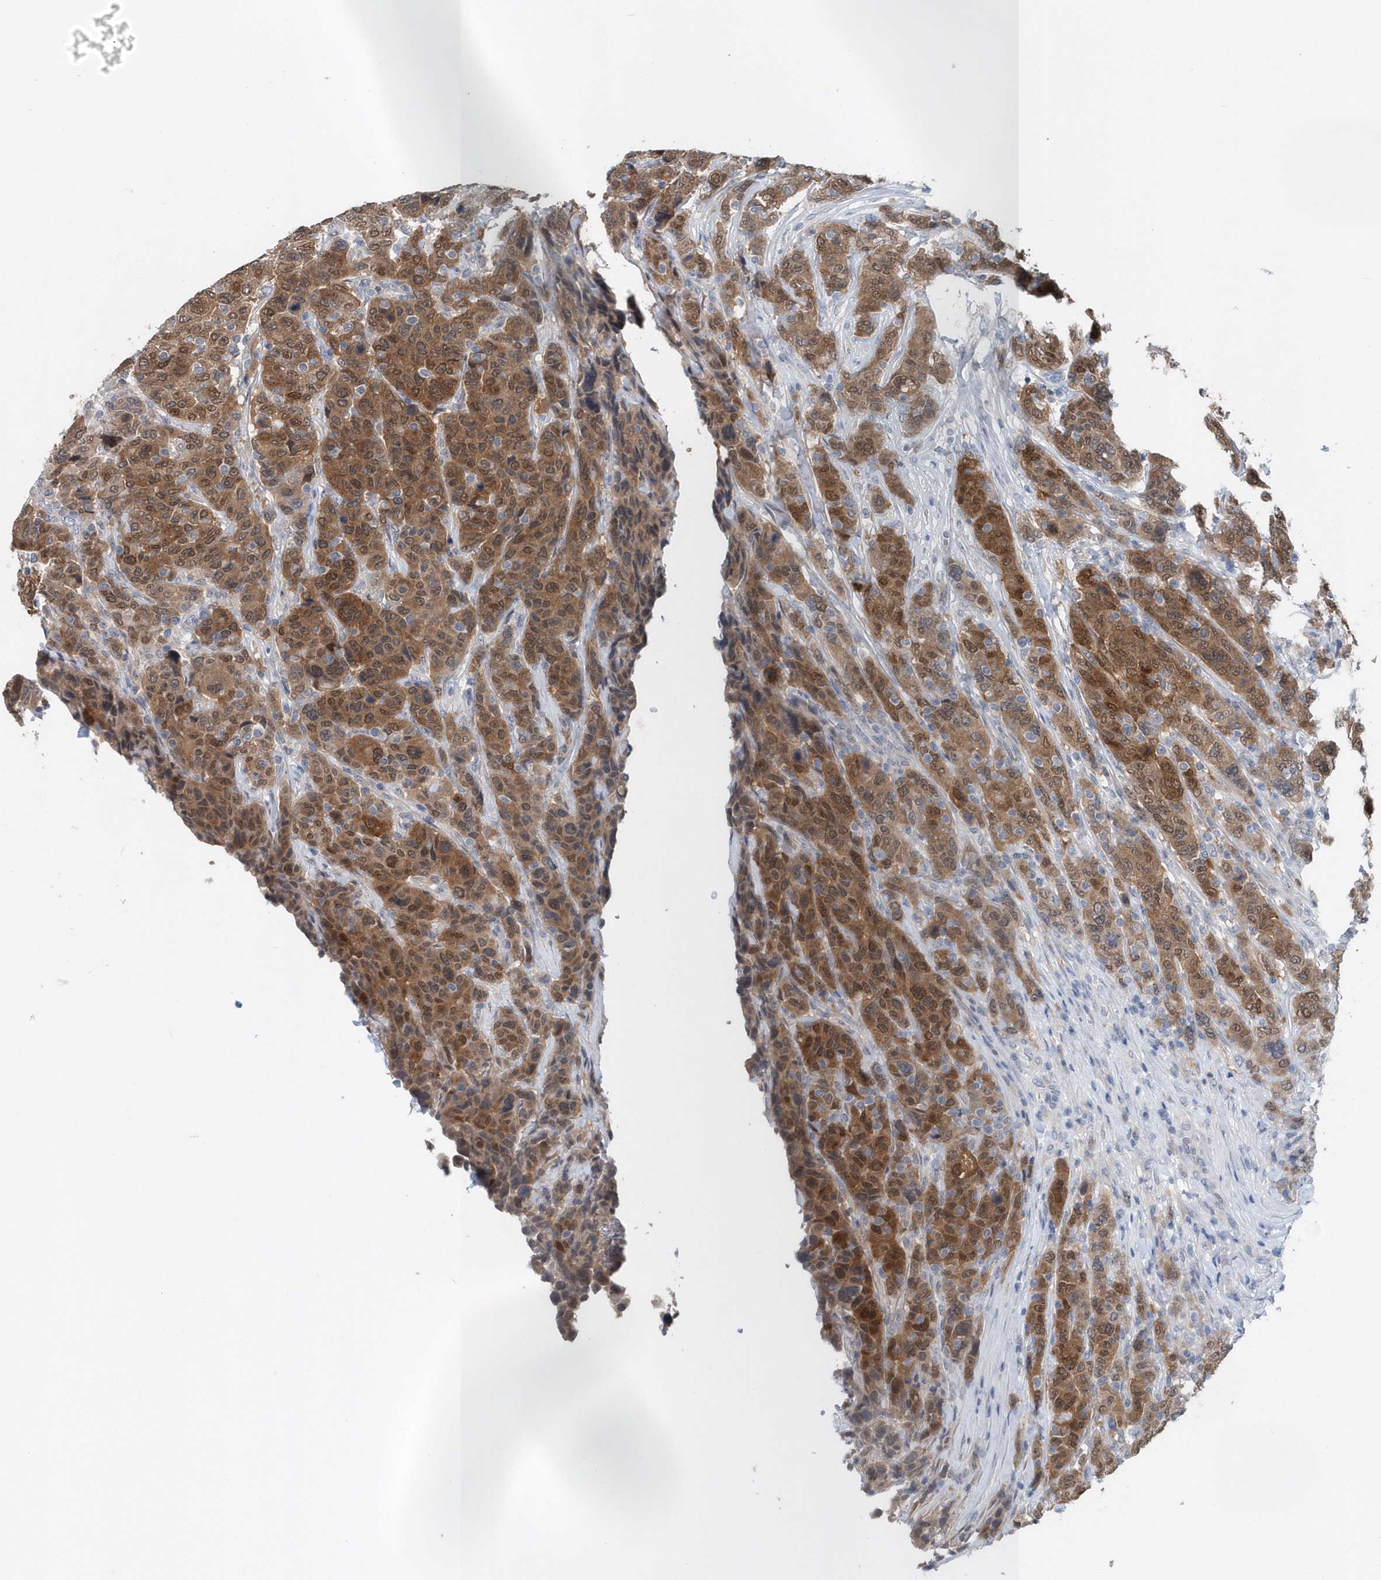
{"staining": {"intensity": "strong", "quantity": ">75%", "location": "cytoplasmic/membranous,nuclear"}, "tissue": "breast cancer", "cell_type": "Tumor cells", "image_type": "cancer", "snomed": [{"axis": "morphology", "description": "Duct carcinoma"}, {"axis": "topography", "description": "Breast"}], "caption": "The immunohistochemical stain labels strong cytoplasmic/membranous and nuclear positivity in tumor cells of breast cancer tissue.", "gene": "PFN2", "patient": {"sex": "female", "age": 37}}